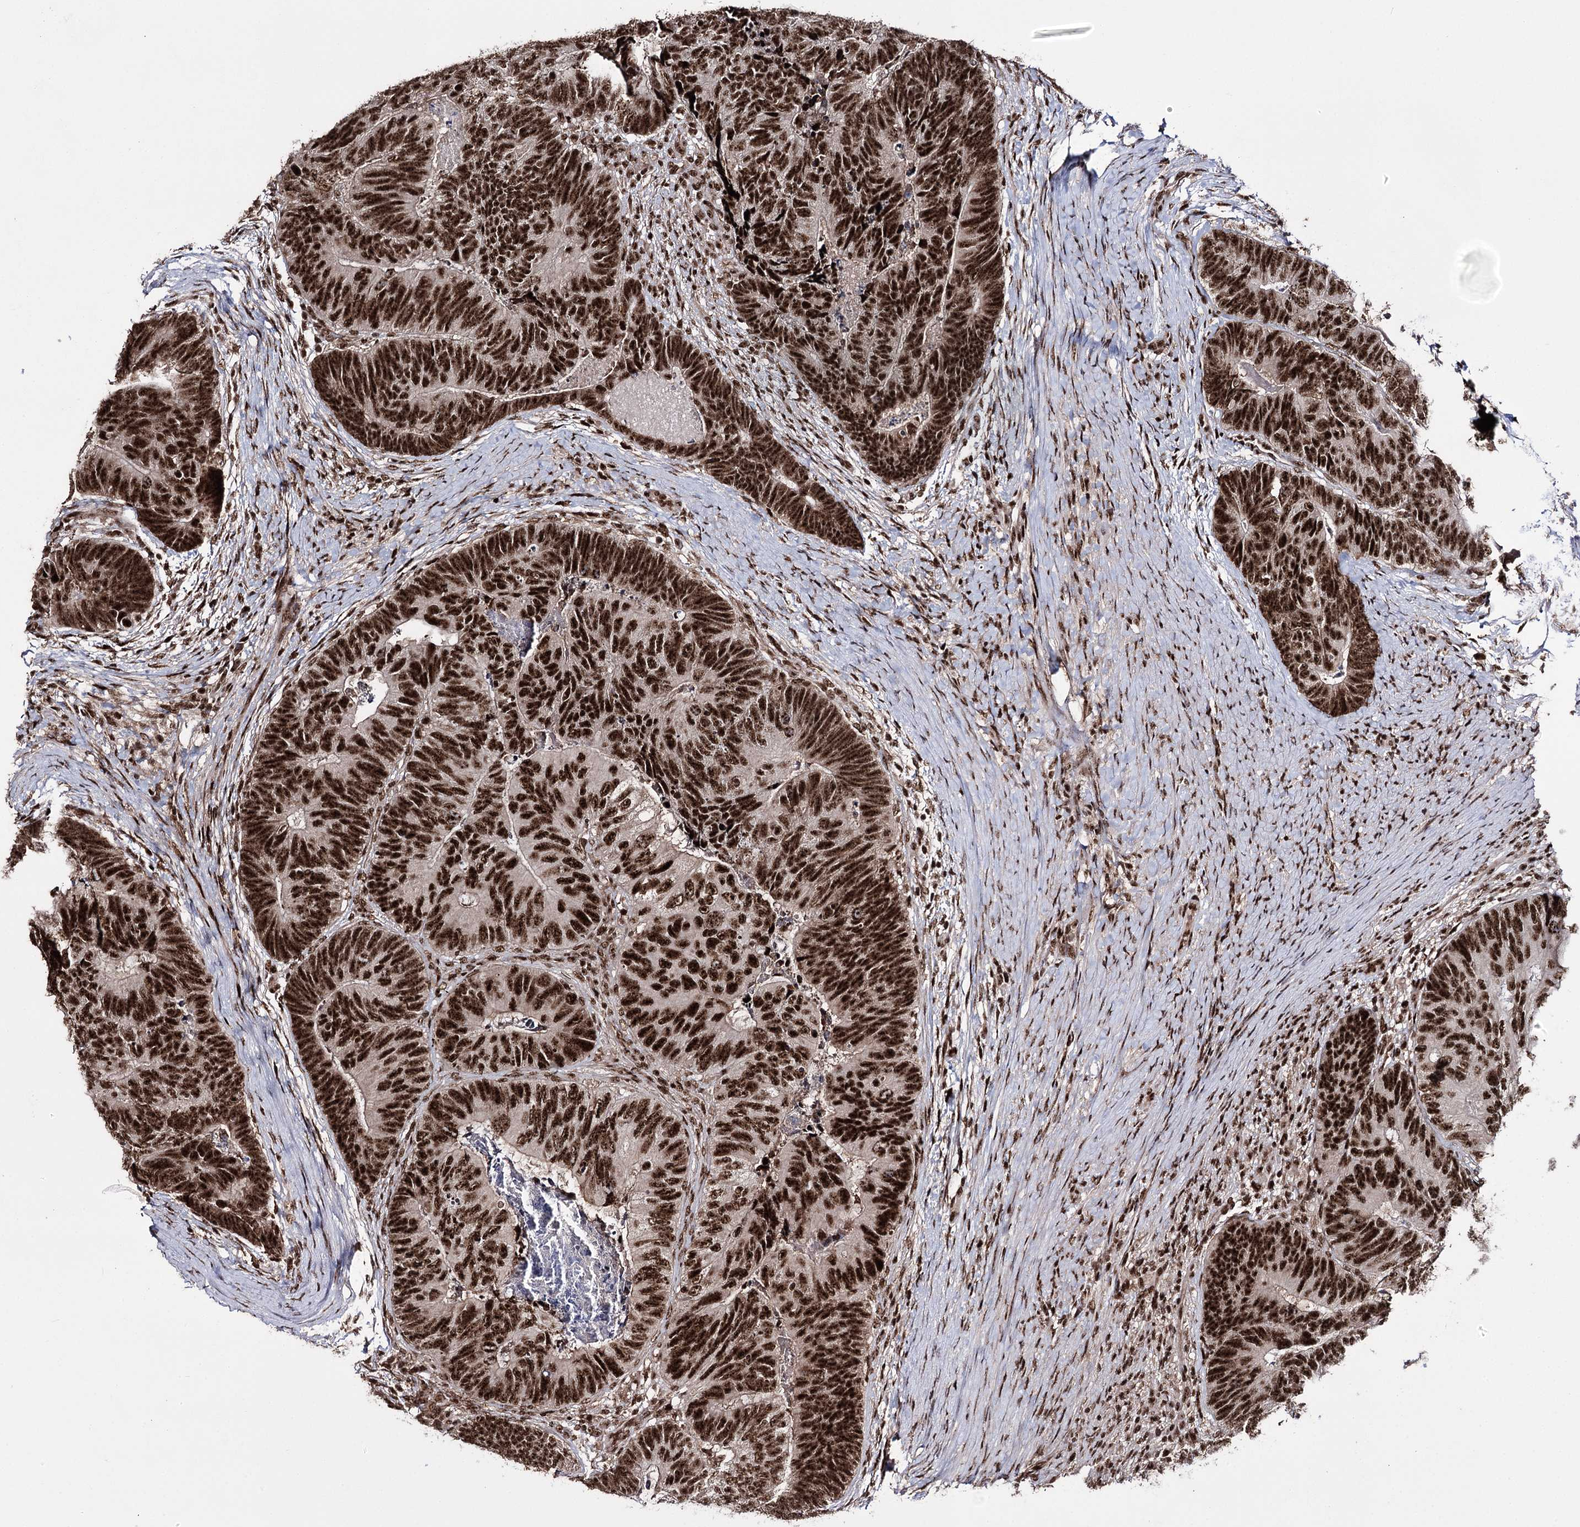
{"staining": {"intensity": "strong", "quantity": ">75%", "location": "nuclear"}, "tissue": "colorectal cancer", "cell_type": "Tumor cells", "image_type": "cancer", "snomed": [{"axis": "morphology", "description": "Adenocarcinoma, NOS"}, {"axis": "topography", "description": "Colon"}], "caption": "High-magnification brightfield microscopy of colorectal cancer stained with DAB (brown) and counterstained with hematoxylin (blue). tumor cells exhibit strong nuclear staining is seen in about>75% of cells. The protein of interest is stained brown, and the nuclei are stained in blue (DAB (3,3'-diaminobenzidine) IHC with brightfield microscopy, high magnification).", "gene": "PRPF40A", "patient": {"sex": "female", "age": 67}}